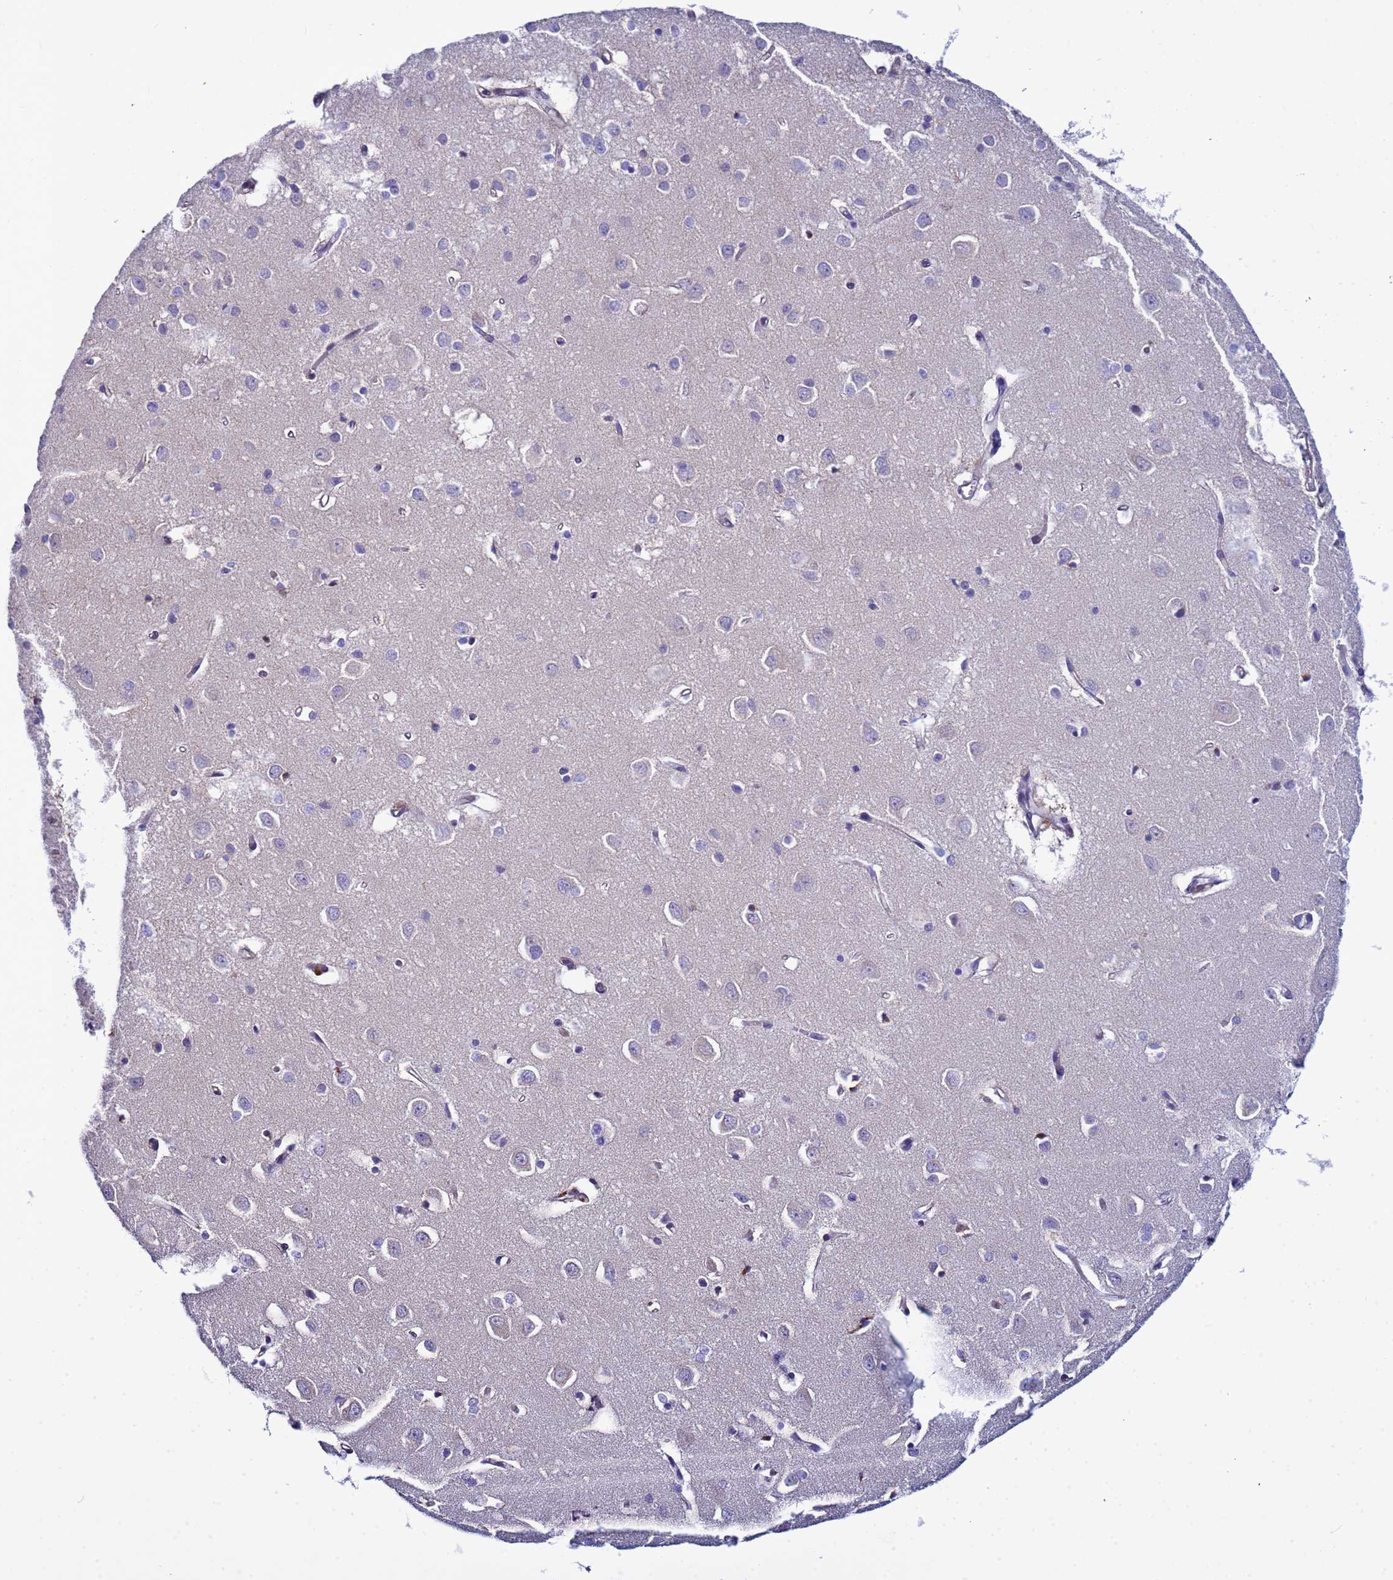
{"staining": {"intensity": "negative", "quantity": "none", "location": "none"}, "tissue": "cerebral cortex", "cell_type": "Endothelial cells", "image_type": "normal", "snomed": [{"axis": "morphology", "description": "Normal tissue, NOS"}, {"axis": "topography", "description": "Cerebral cortex"}], "caption": "Immunohistochemical staining of unremarkable cerebral cortex reveals no significant positivity in endothelial cells. (DAB (3,3'-diaminobenzidine) immunohistochemistry (IHC), high magnification).", "gene": "ELMOD2", "patient": {"sex": "female", "age": 64}}